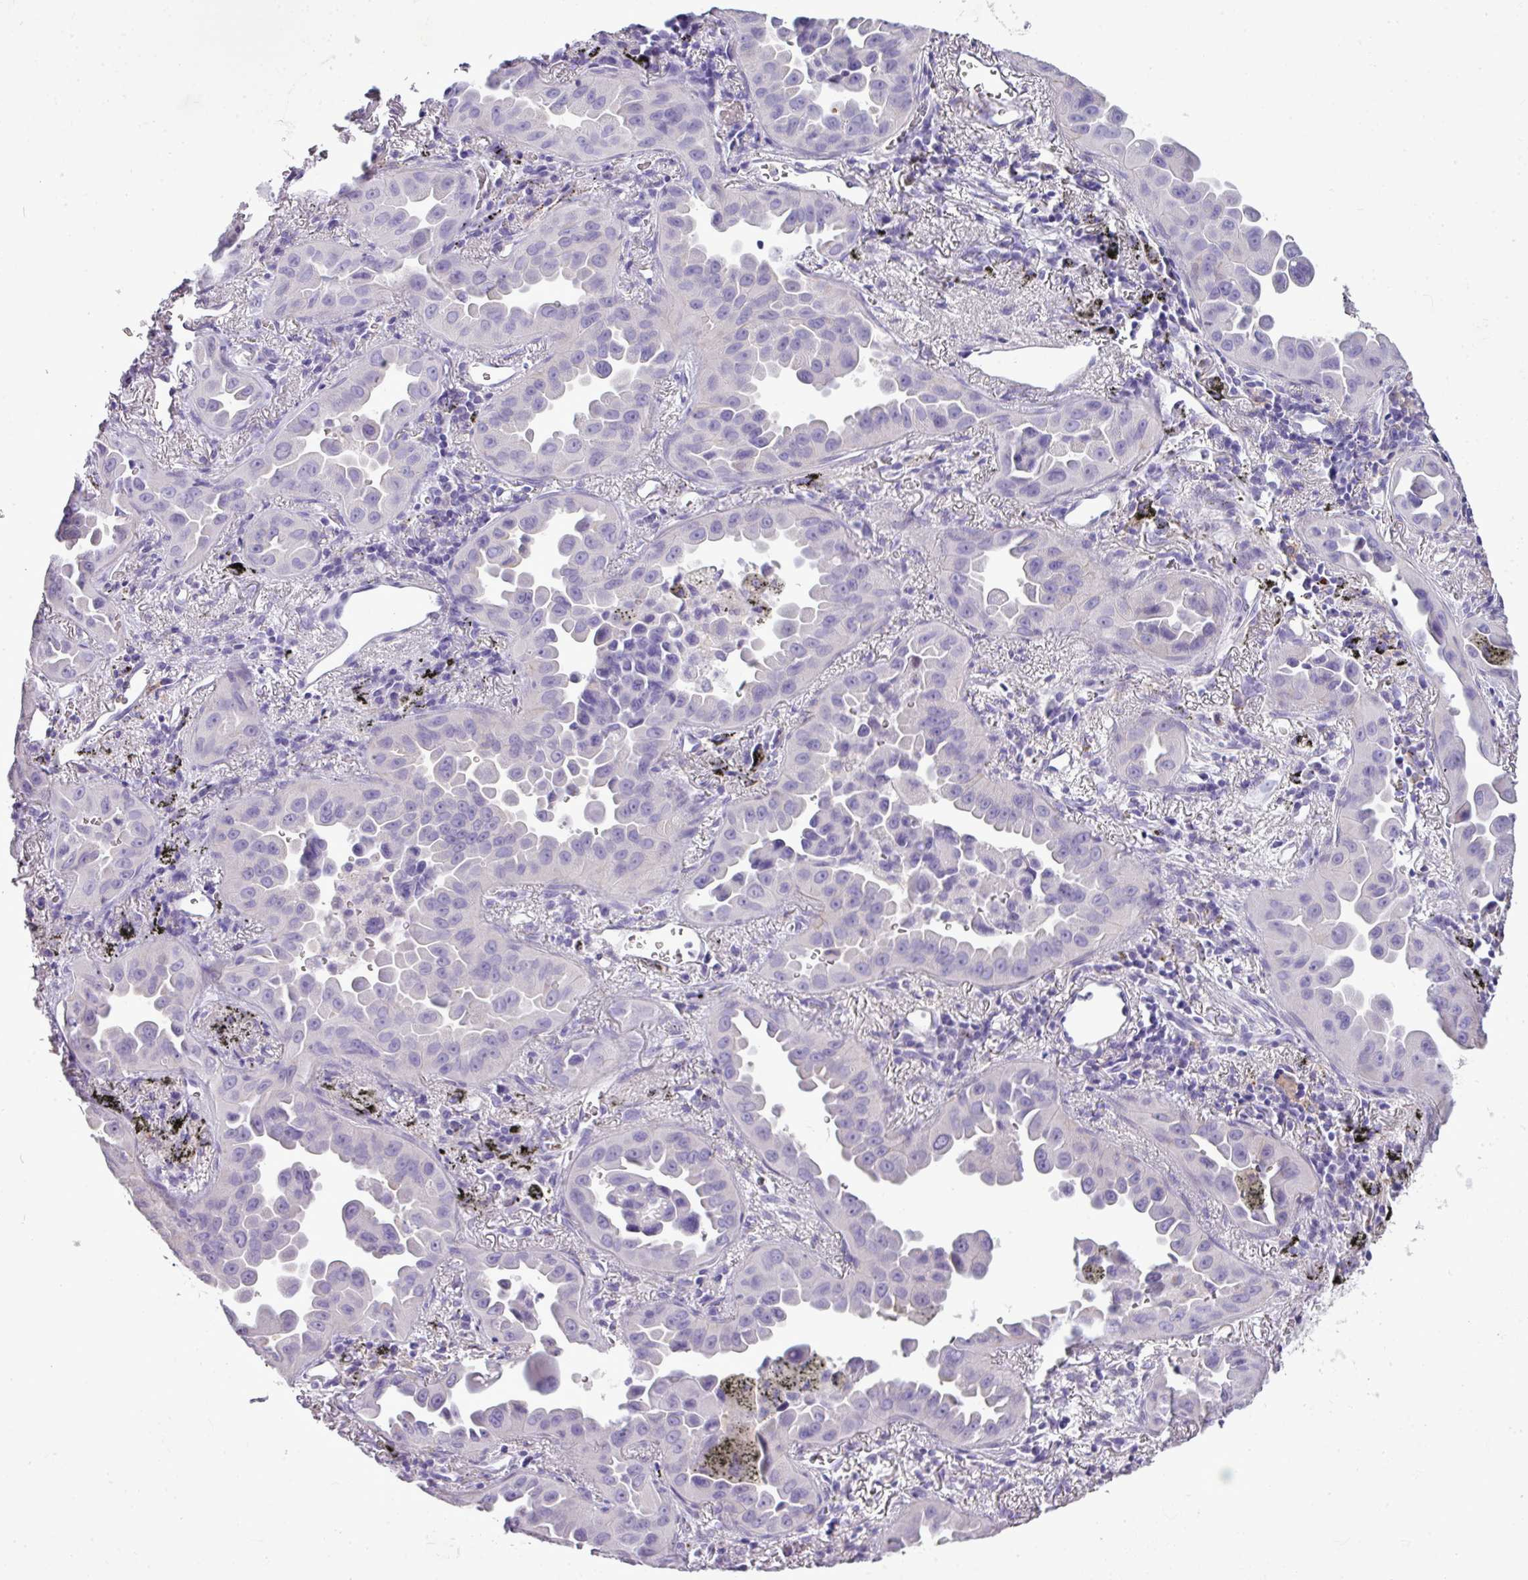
{"staining": {"intensity": "negative", "quantity": "none", "location": "none"}, "tissue": "lung cancer", "cell_type": "Tumor cells", "image_type": "cancer", "snomed": [{"axis": "morphology", "description": "Adenocarcinoma, NOS"}, {"axis": "topography", "description": "Lung"}], "caption": "The micrograph exhibits no significant staining in tumor cells of adenocarcinoma (lung). Brightfield microscopy of immunohistochemistry (IHC) stained with DAB (brown) and hematoxylin (blue), captured at high magnification.", "gene": "RBMXL2", "patient": {"sex": "male", "age": 68}}